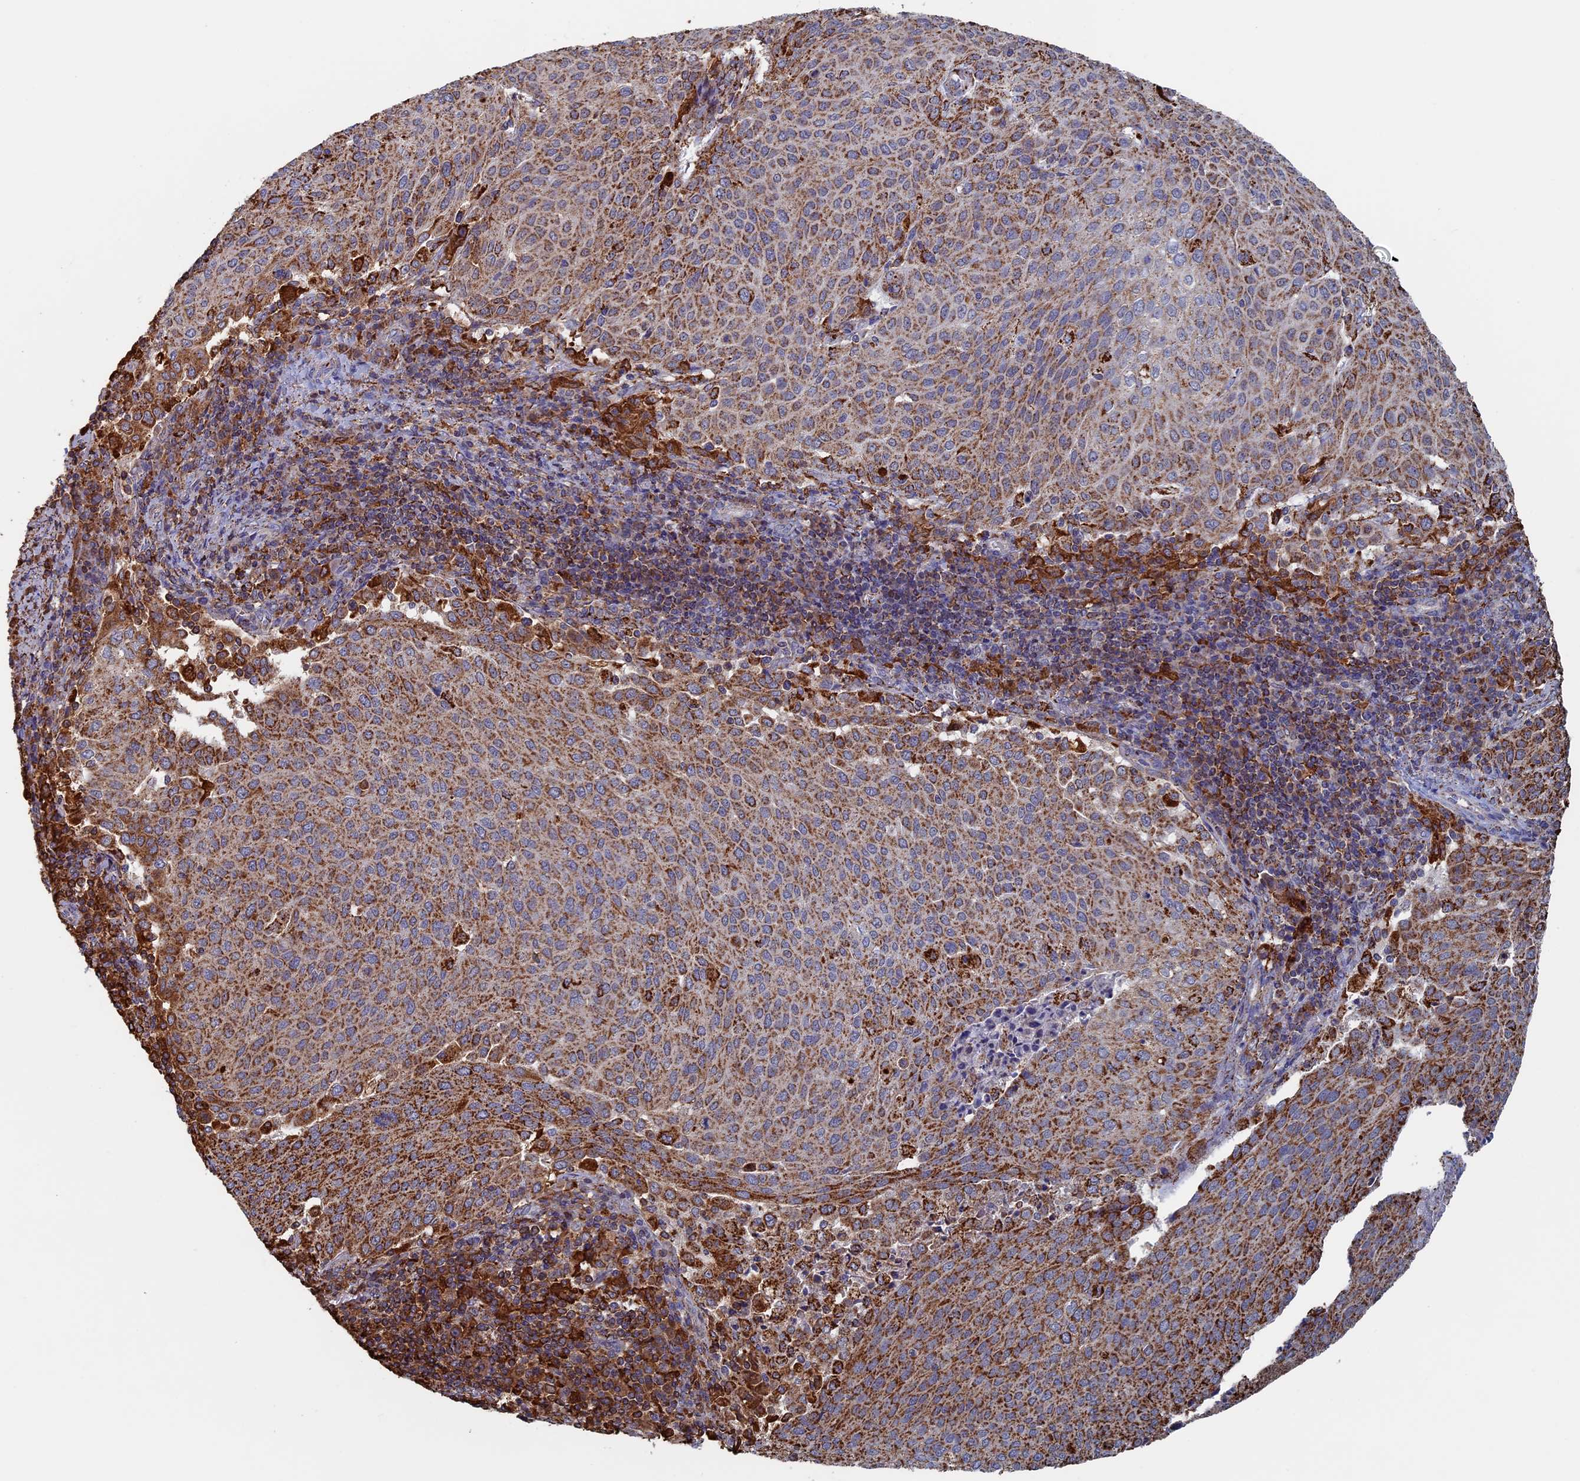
{"staining": {"intensity": "moderate", "quantity": ">75%", "location": "cytoplasmic/membranous"}, "tissue": "cervical cancer", "cell_type": "Tumor cells", "image_type": "cancer", "snomed": [{"axis": "morphology", "description": "Squamous cell carcinoma, NOS"}, {"axis": "topography", "description": "Cervix"}], "caption": "Immunohistochemical staining of cervical cancer displays moderate cytoplasmic/membranous protein expression in approximately >75% of tumor cells.", "gene": "SEC24D", "patient": {"sex": "female", "age": 46}}